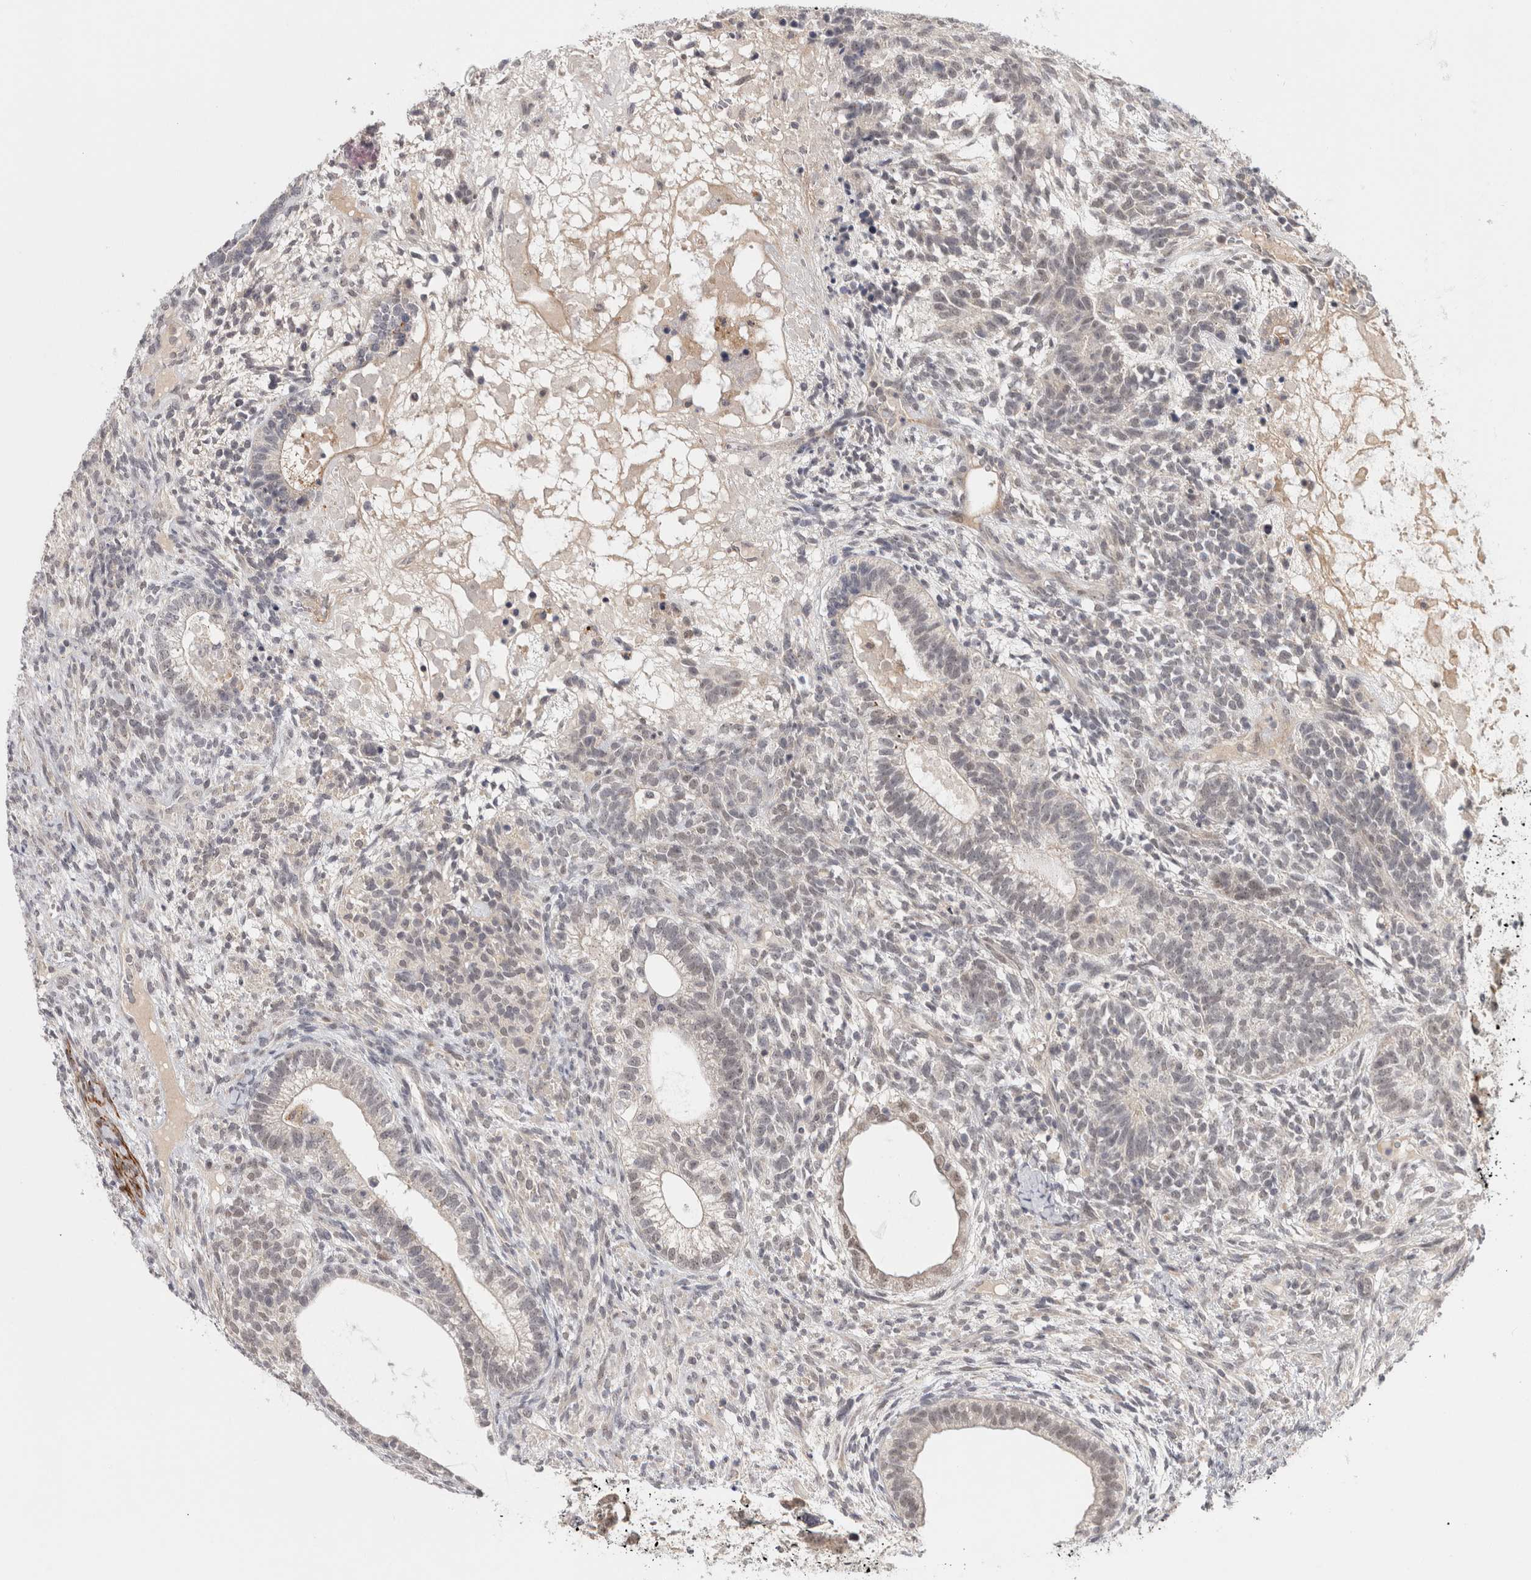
{"staining": {"intensity": "negative", "quantity": "none", "location": "none"}, "tissue": "testis cancer", "cell_type": "Tumor cells", "image_type": "cancer", "snomed": [{"axis": "morphology", "description": "Seminoma, NOS"}, {"axis": "morphology", "description": "Carcinoma, Embryonal, NOS"}, {"axis": "topography", "description": "Testis"}], "caption": "Immunohistochemical staining of human testis cancer shows no significant staining in tumor cells. The staining is performed using DAB (3,3'-diaminobenzidine) brown chromogen with nuclei counter-stained in using hematoxylin.", "gene": "ZNF318", "patient": {"sex": "male", "age": 28}}